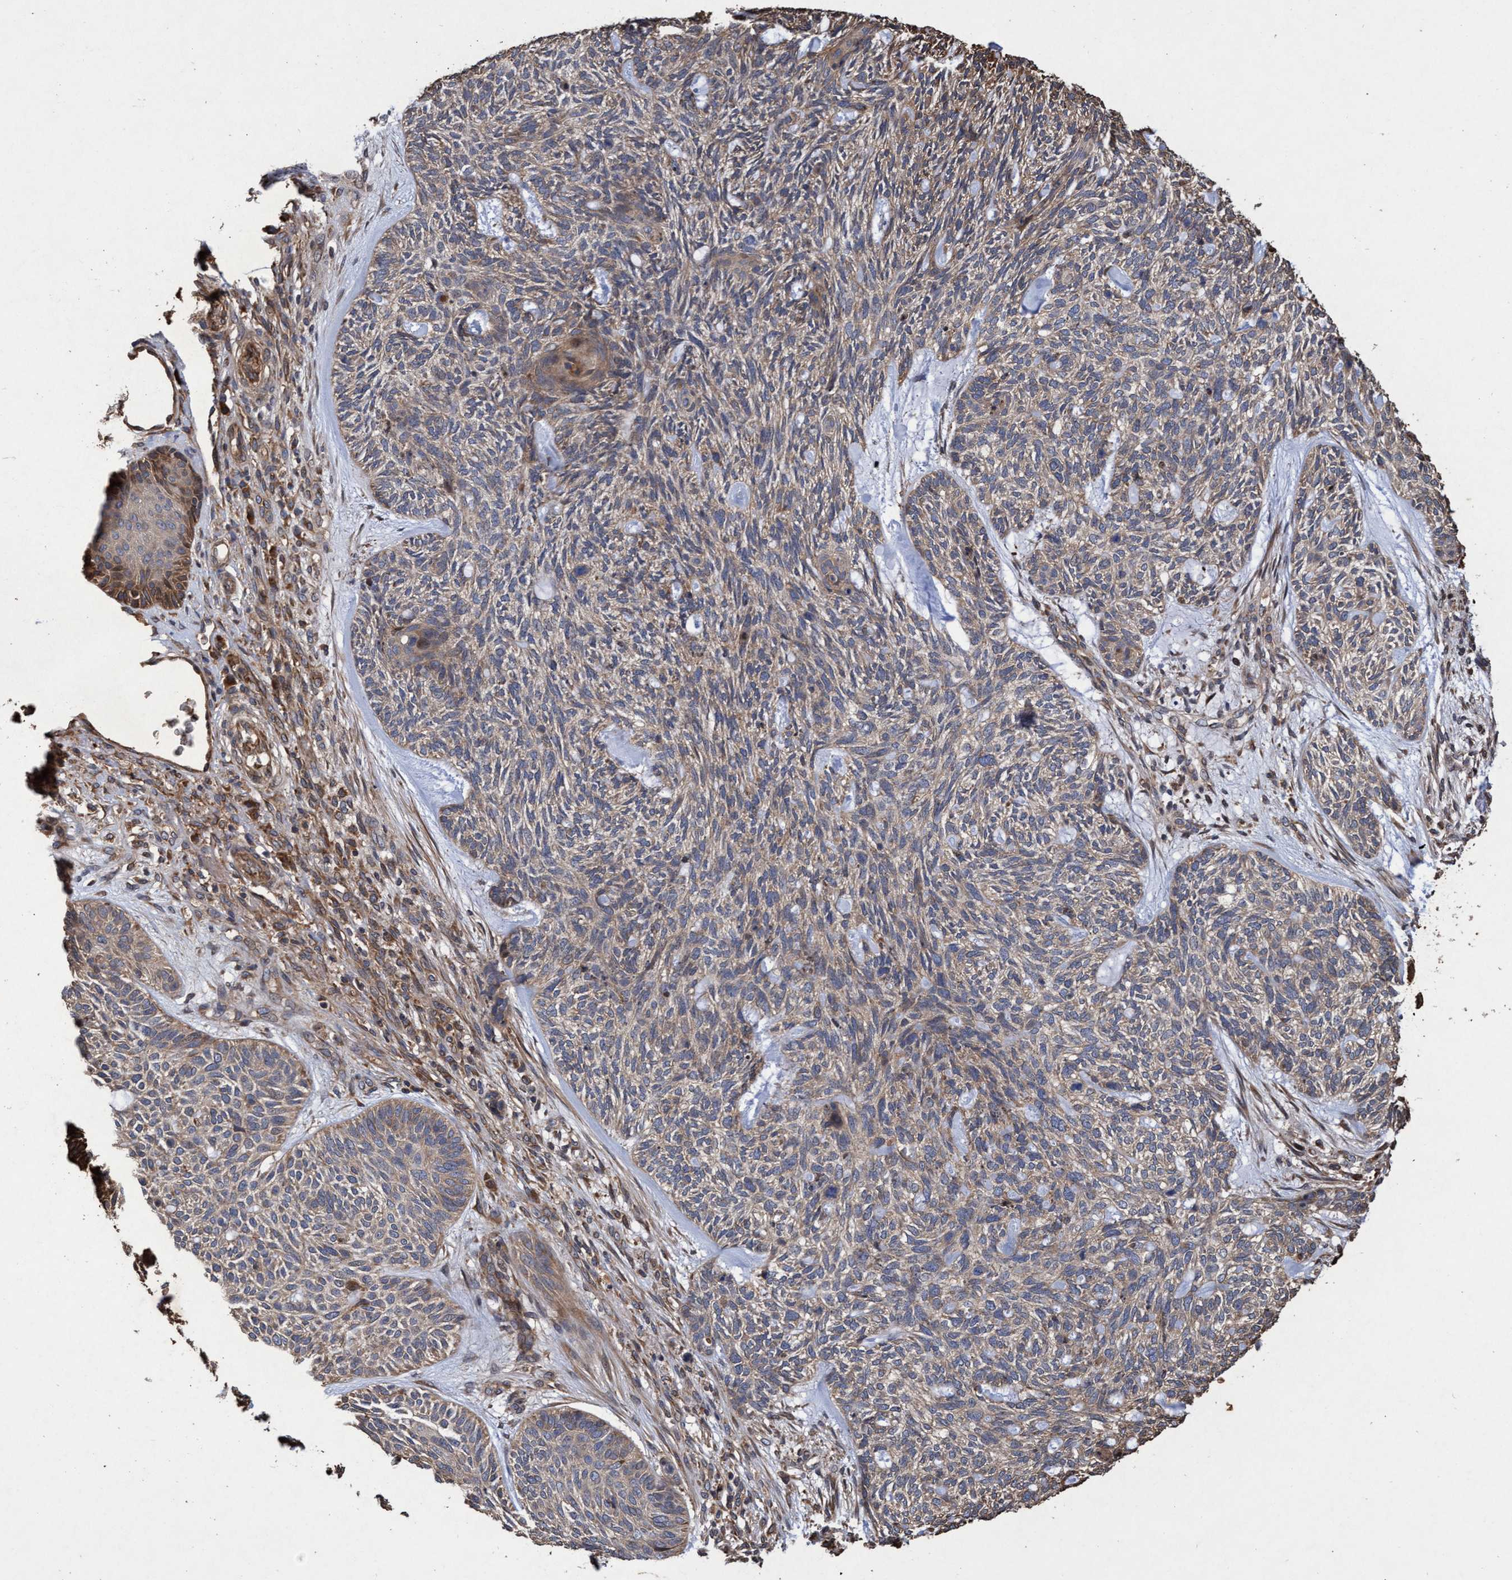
{"staining": {"intensity": "weak", "quantity": "25%-75%", "location": "cytoplasmic/membranous"}, "tissue": "skin cancer", "cell_type": "Tumor cells", "image_type": "cancer", "snomed": [{"axis": "morphology", "description": "Basal cell carcinoma"}, {"axis": "topography", "description": "Skin"}], "caption": "Immunohistochemical staining of skin basal cell carcinoma exhibits low levels of weak cytoplasmic/membranous protein expression in approximately 25%-75% of tumor cells. The staining was performed using DAB to visualize the protein expression in brown, while the nuclei were stained in blue with hematoxylin (Magnification: 20x).", "gene": "CHMP6", "patient": {"sex": "male", "age": 55}}